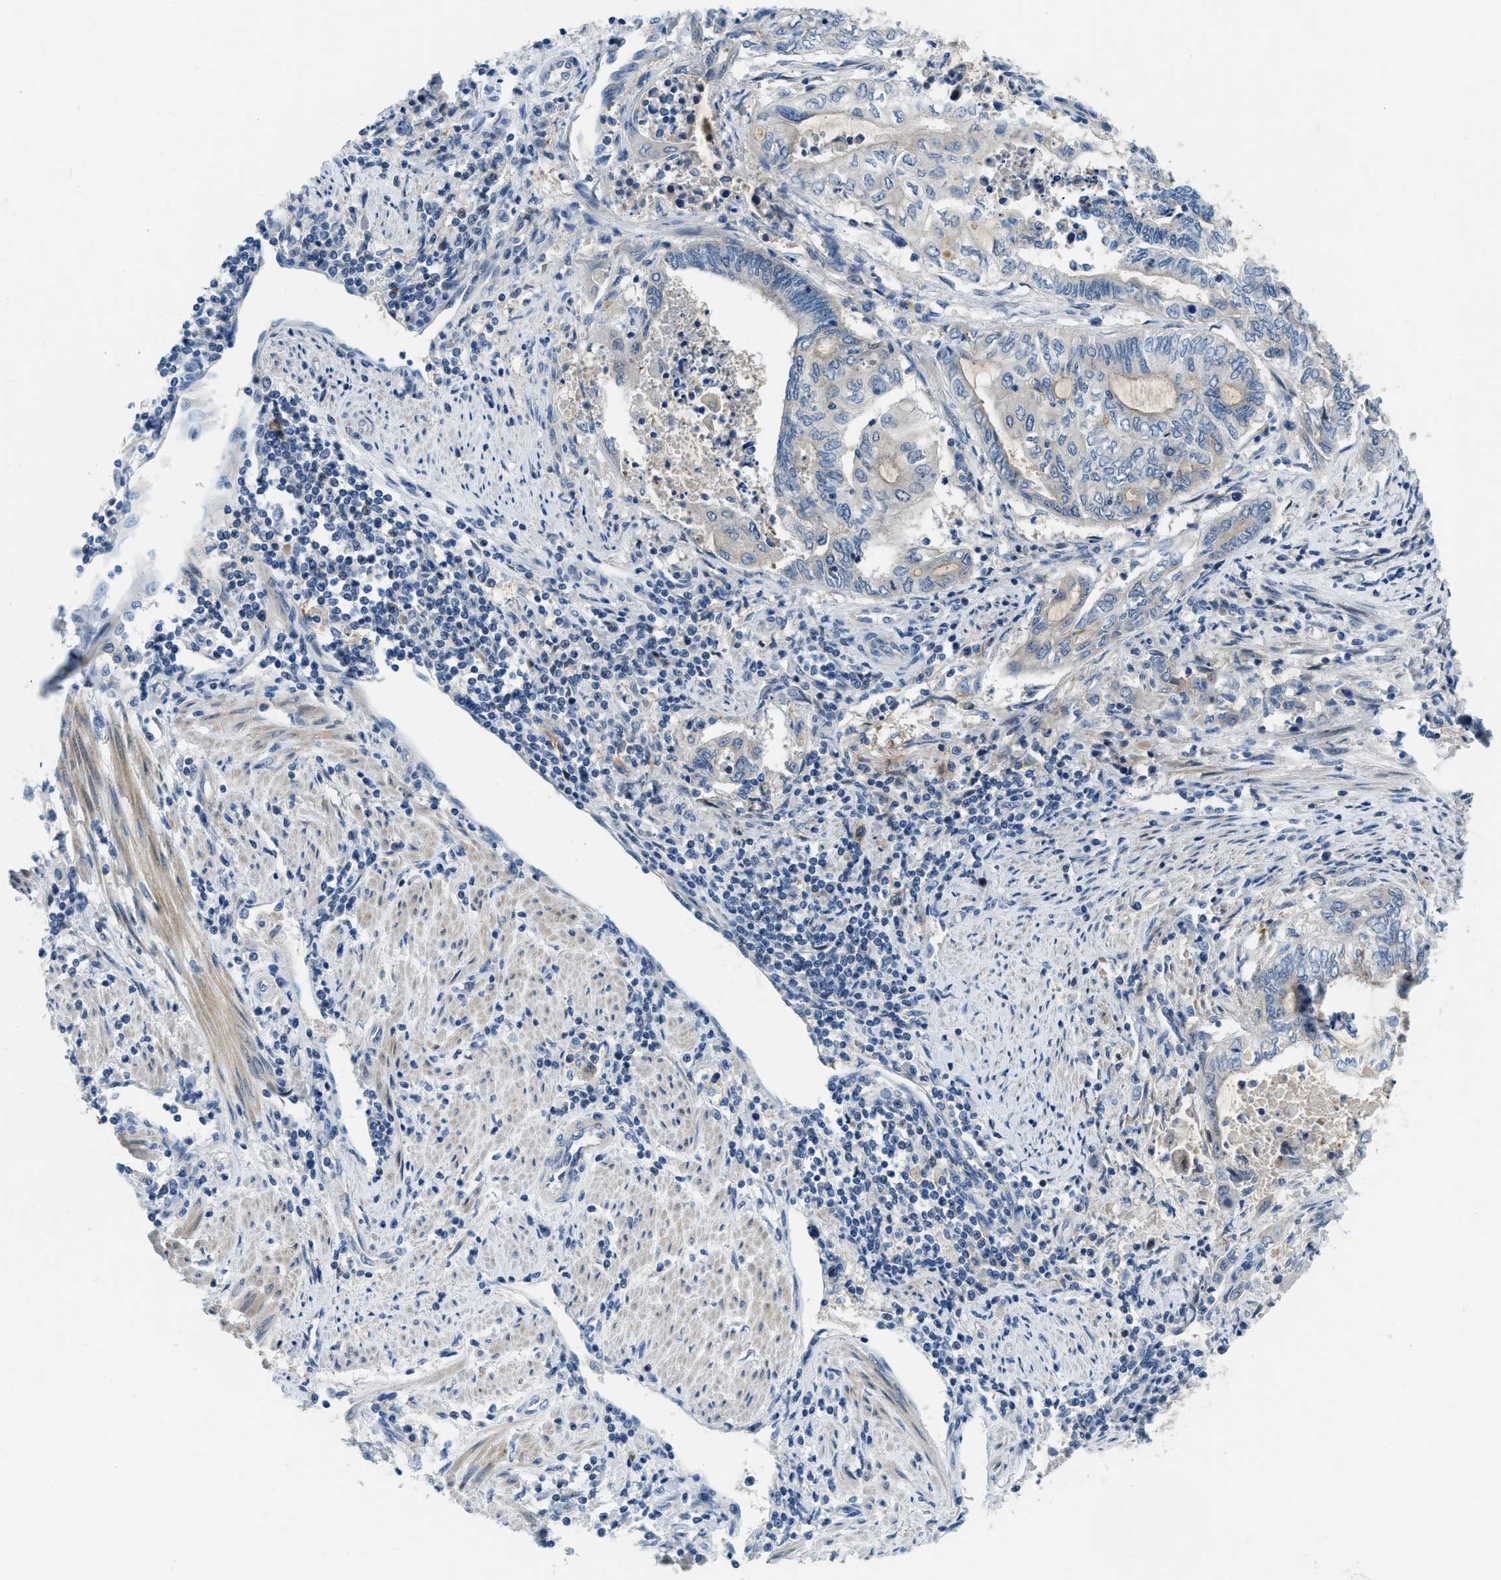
{"staining": {"intensity": "negative", "quantity": "none", "location": "none"}, "tissue": "endometrial cancer", "cell_type": "Tumor cells", "image_type": "cancer", "snomed": [{"axis": "morphology", "description": "Adenocarcinoma, NOS"}, {"axis": "topography", "description": "Uterus"}, {"axis": "topography", "description": "Endometrium"}], "caption": "Tumor cells show no significant protein expression in endometrial cancer. Brightfield microscopy of immunohistochemistry (IHC) stained with DAB (3,3'-diaminobenzidine) (brown) and hematoxylin (blue), captured at high magnification.", "gene": "PFKP", "patient": {"sex": "female", "age": 70}}